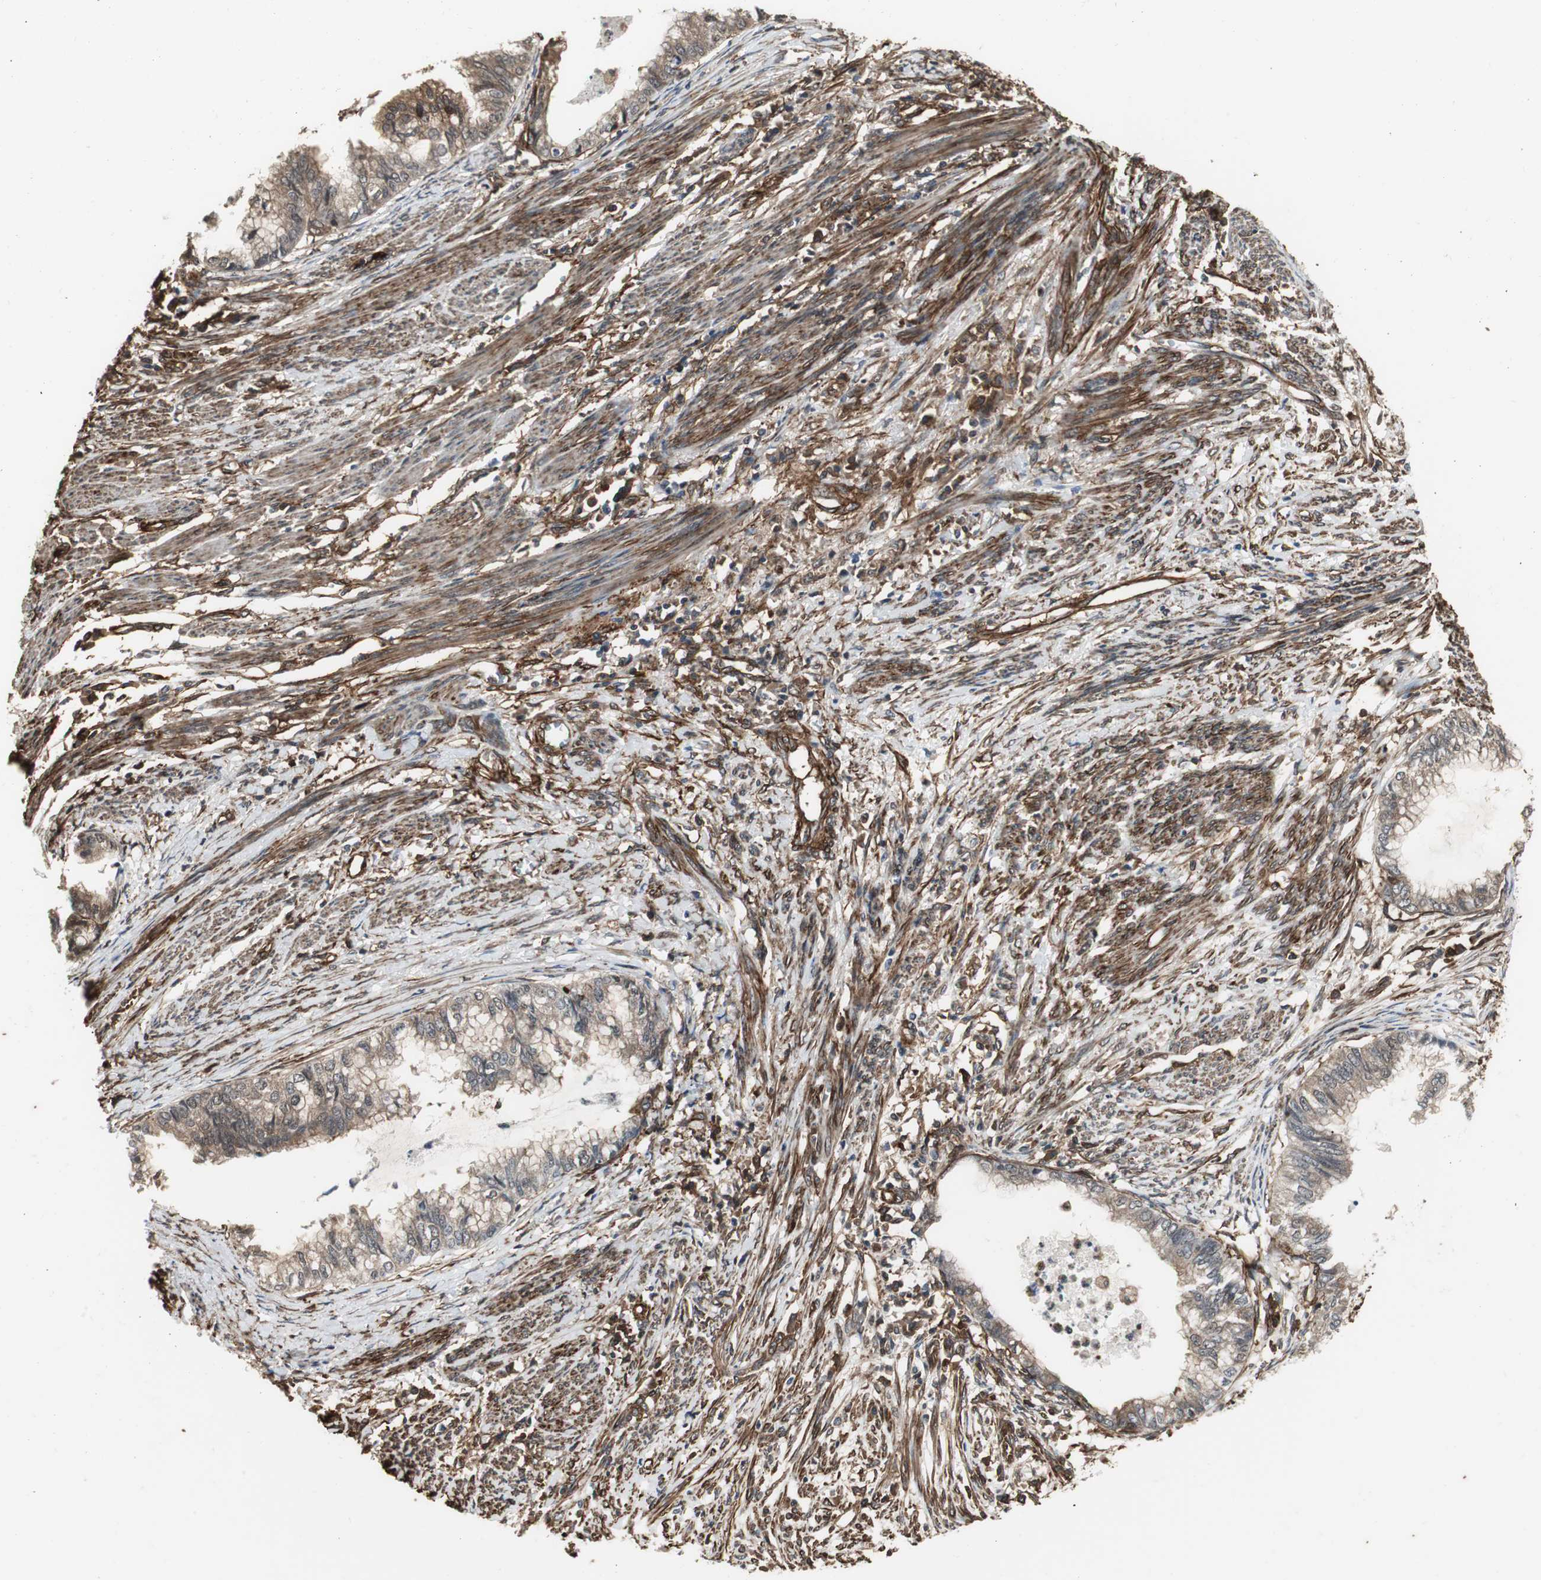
{"staining": {"intensity": "moderate", "quantity": ">75%", "location": "cytoplasmic/membranous"}, "tissue": "endometrial cancer", "cell_type": "Tumor cells", "image_type": "cancer", "snomed": [{"axis": "morphology", "description": "Adenocarcinoma, NOS"}, {"axis": "topography", "description": "Endometrium"}], "caption": "Immunohistochemistry of human endometrial cancer reveals medium levels of moderate cytoplasmic/membranous positivity in approximately >75% of tumor cells.", "gene": "PTPN11", "patient": {"sex": "female", "age": 79}}